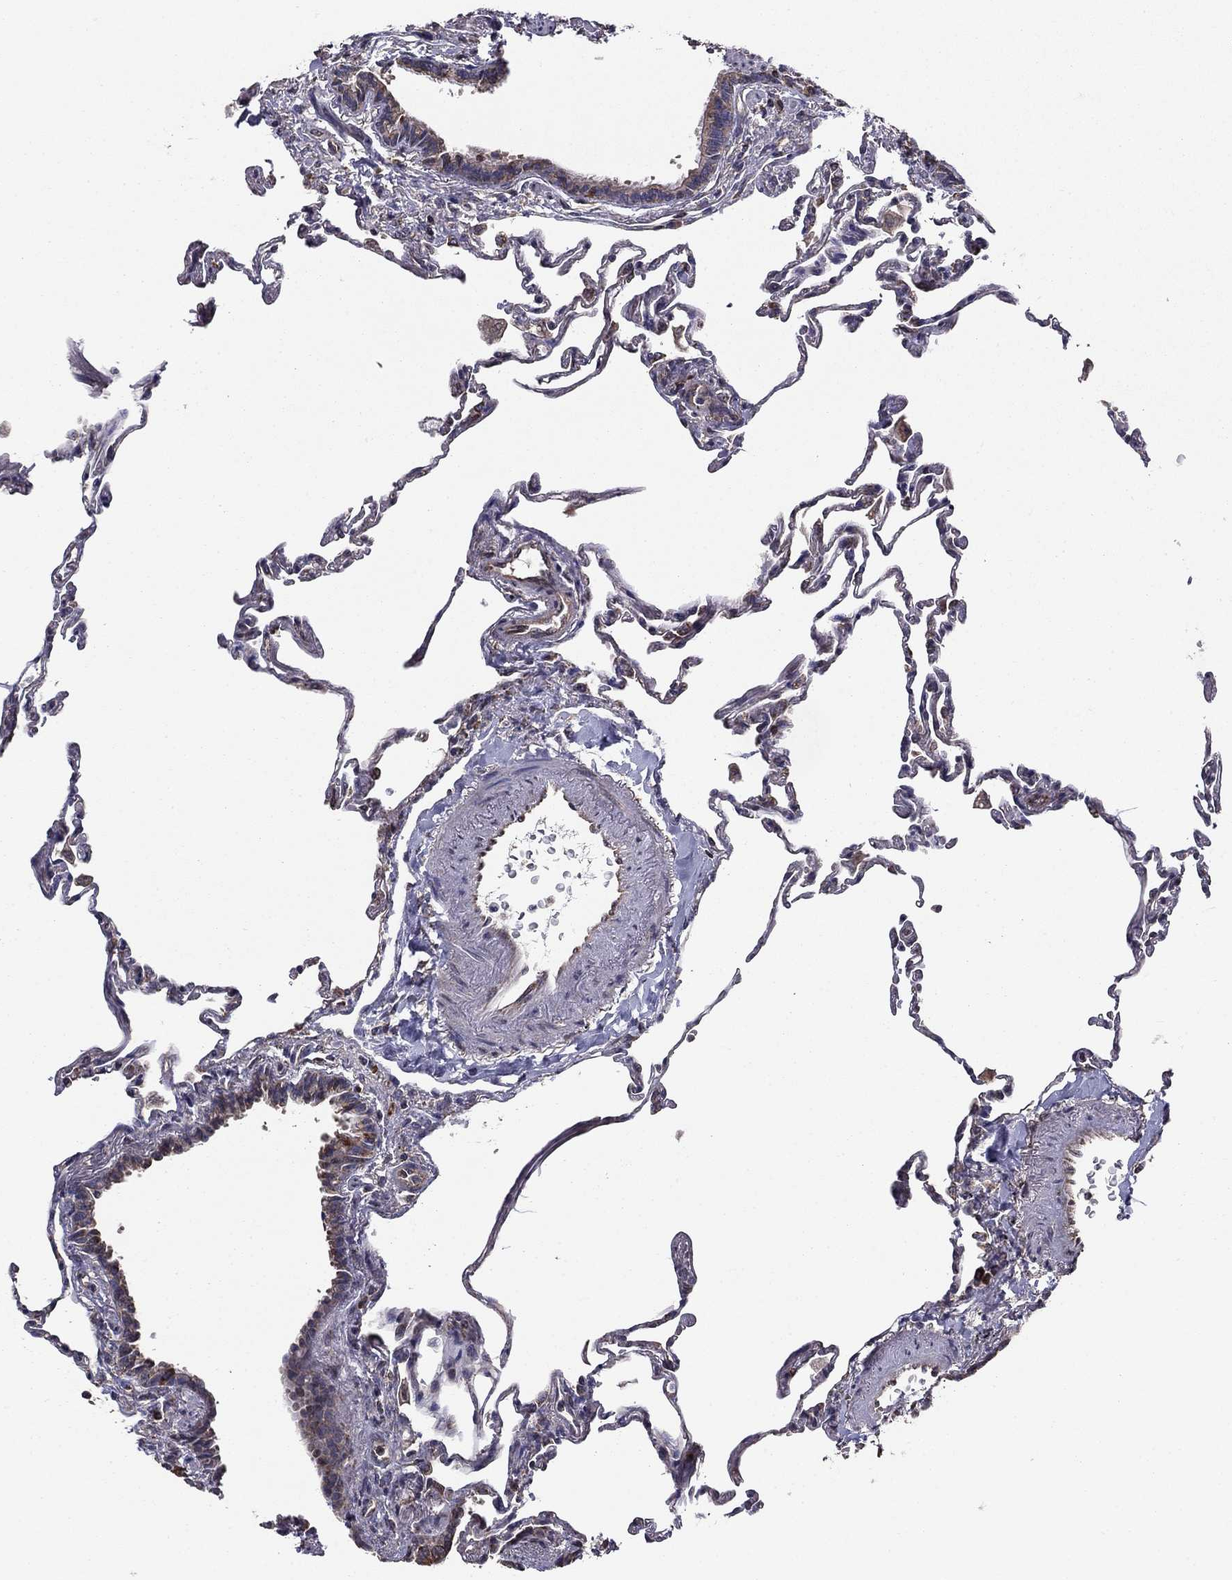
{"staining": {"intensity": "negative", "quantity": "none", "location": "none"}, "tissue": "lung", "cell_type": "Alveolar cells", "image_type": "normal", "snomed": [{"axis": "morphology", "description": "Normal tissue, NOS"}, {"axis": "topography", "description": "Lung"}], "caption": "DAB immunohistochemical staining of unremarkable human lung reveals no significant expression in alveolar cells. (DAB (3,3'-diaminobenzidine) immunohistochemistry (IHC), high magnification).", "gene": "NKIRAS1", "patient": {"sex": "female", "age": 57}}